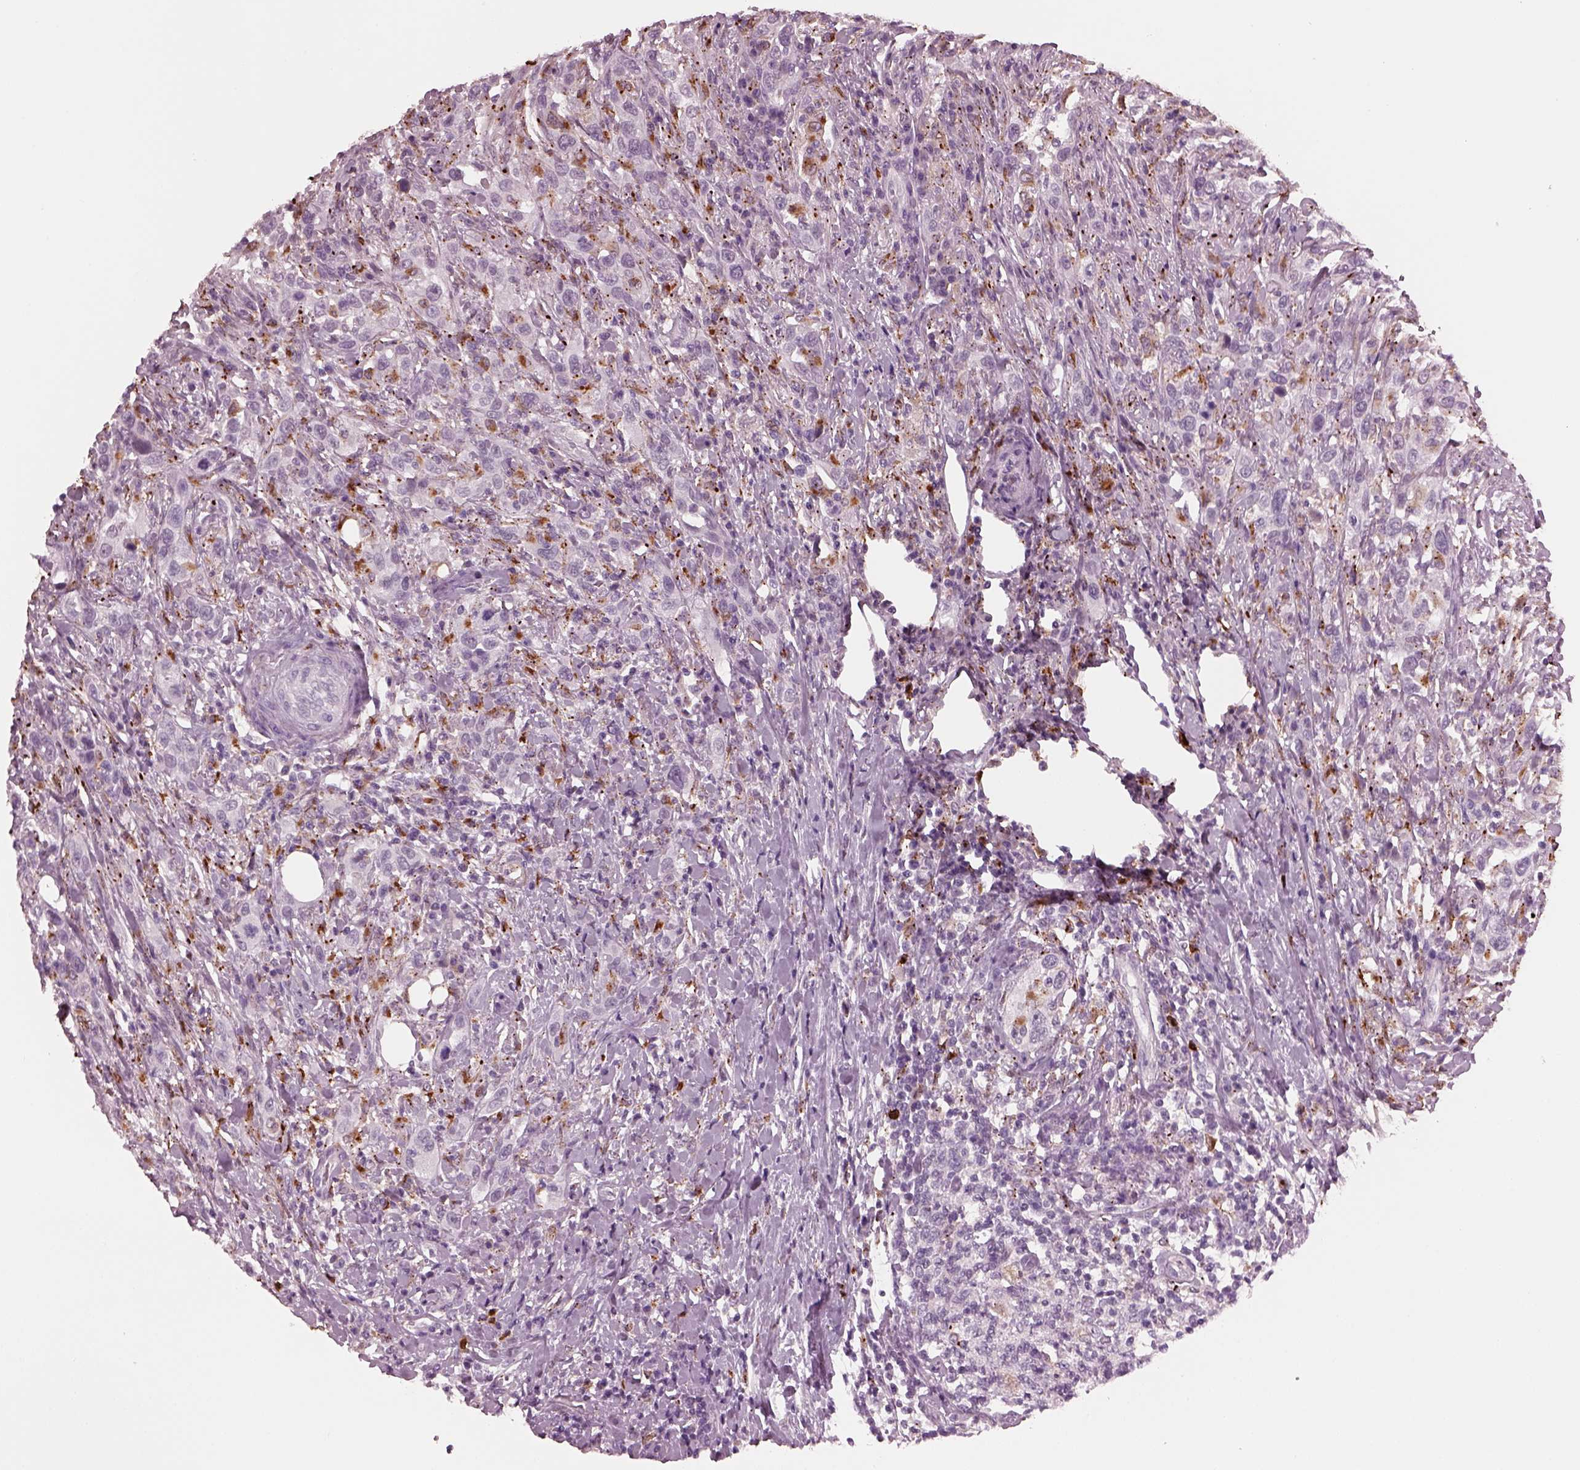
{"staining": {"intensity": "negative", "quantity": "none", "location": "none"}, "tissue": "urothelial cancer", "cell_type": "Tumor cells", "image_type": "cancer", "snomed": [{"axis": "morphology", "description": "Urothelial carcinoma, NOS"}, {"axis": "morphology", "description": "Urothelial carcinoma, High grade"}, {"axis": "topography", "description": "Urinary bladder"}], "caption": "Human urothelial cancer stained for a protein using IHC exhibits no positivity in tumor cells.", "gene": "SLAMF8", "patient": {"sex": "female", "age": 64}}